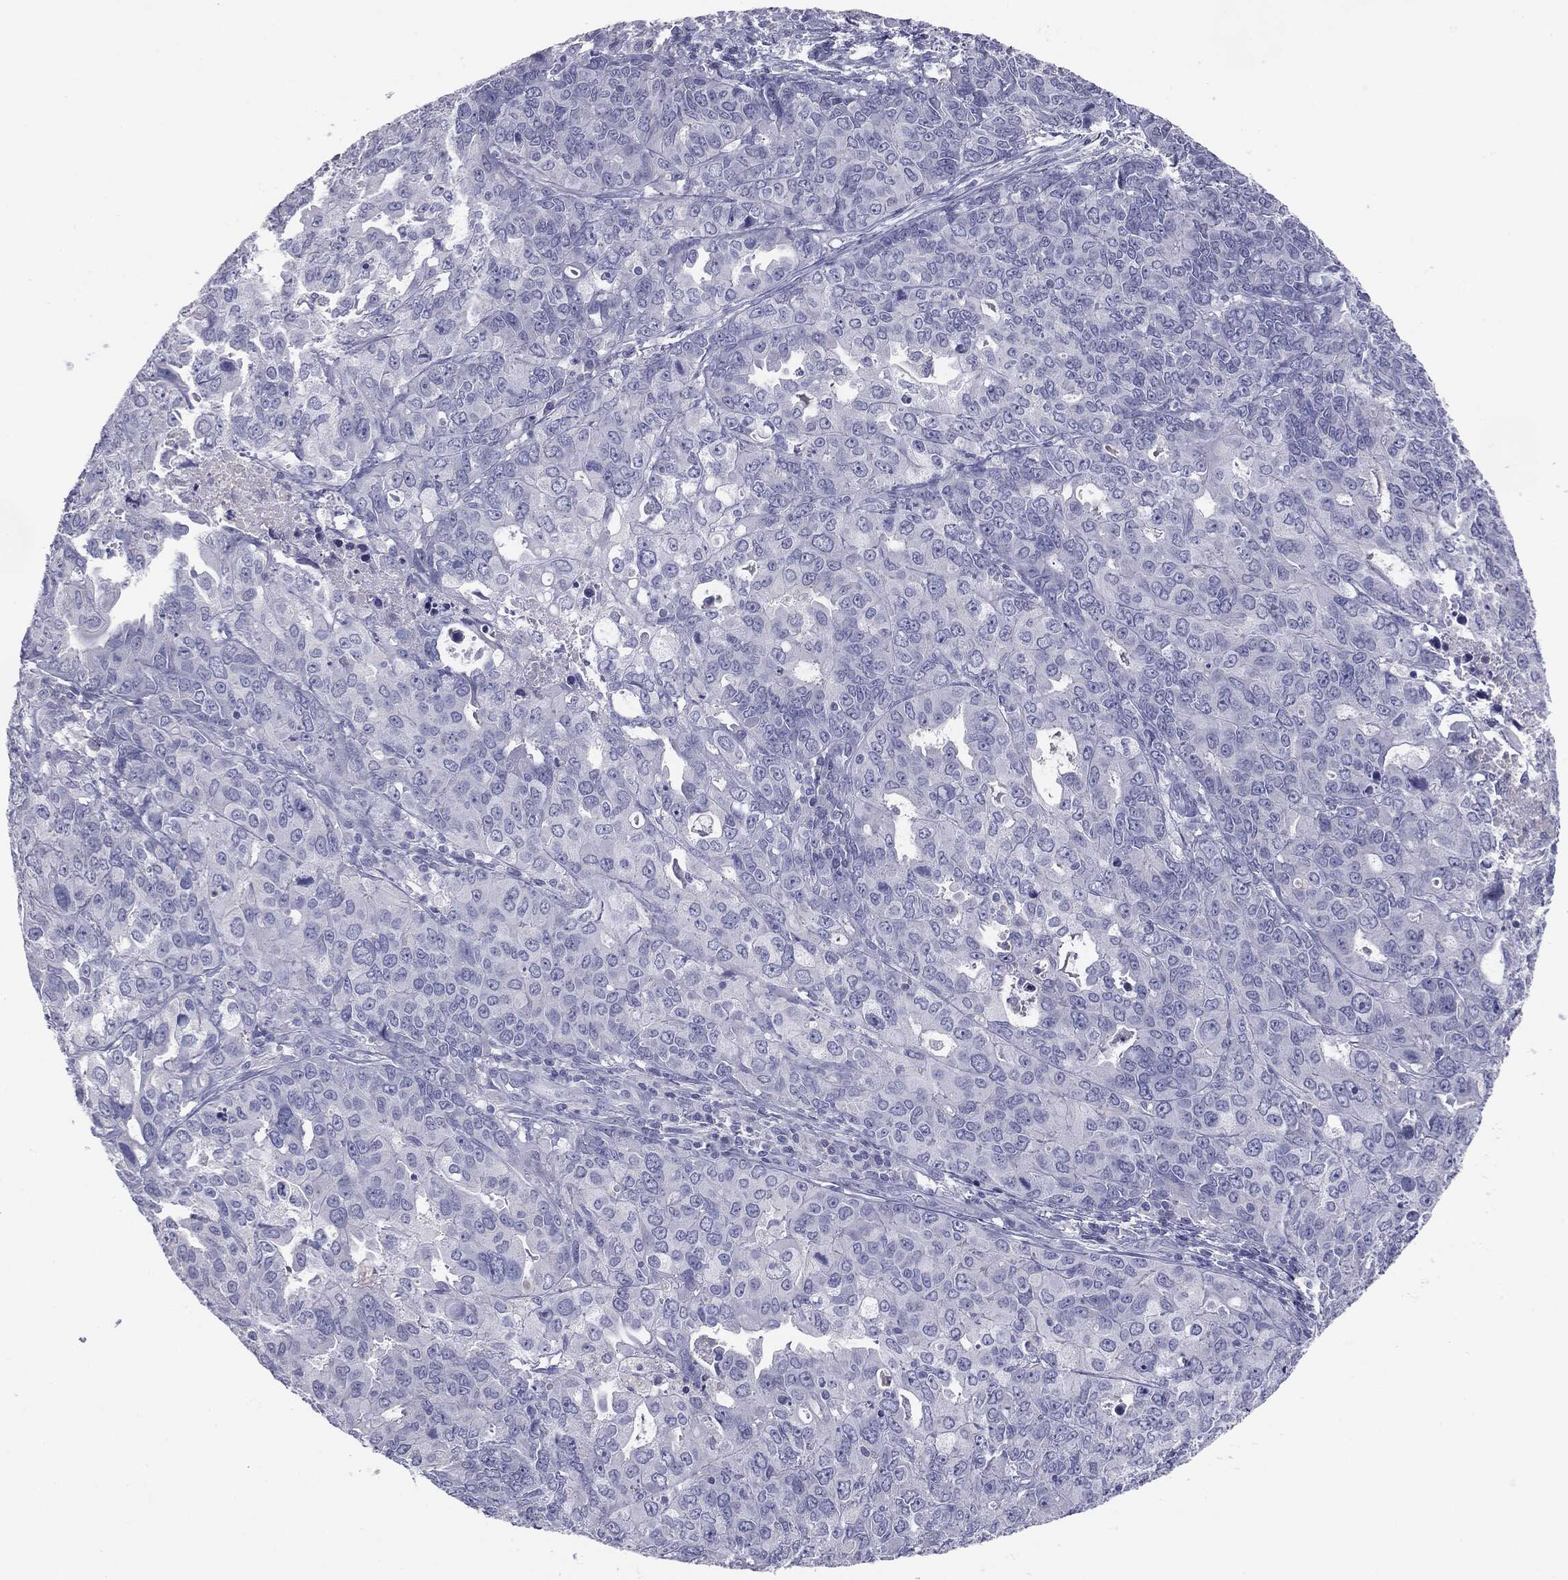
{"staining": {"intensity": "negative", "quantity": "none", "location": "none"}, "tissue": "endometrial cancer", "cell_type": "Tumor cells", "image_type": "cancer", "snomed": [{"axis": "morphology", "description": "Adenocarcinoma, NOS"}, {"axis": "topography", "description": "Uterus"}], "caption": "This photomicrograph is of endometrial cancer (adenocarcinoma) stained with immunohistochemistry to label a protein in brown with the nuclei are counter-stained blue. There is no staining in tumor cells. (DAB immunohistochemistry (IHC) visualized using brightfield microscopy, high magnification).", "gene": "SERPINB4", "patient": {"sex": "female", "age": 79}}